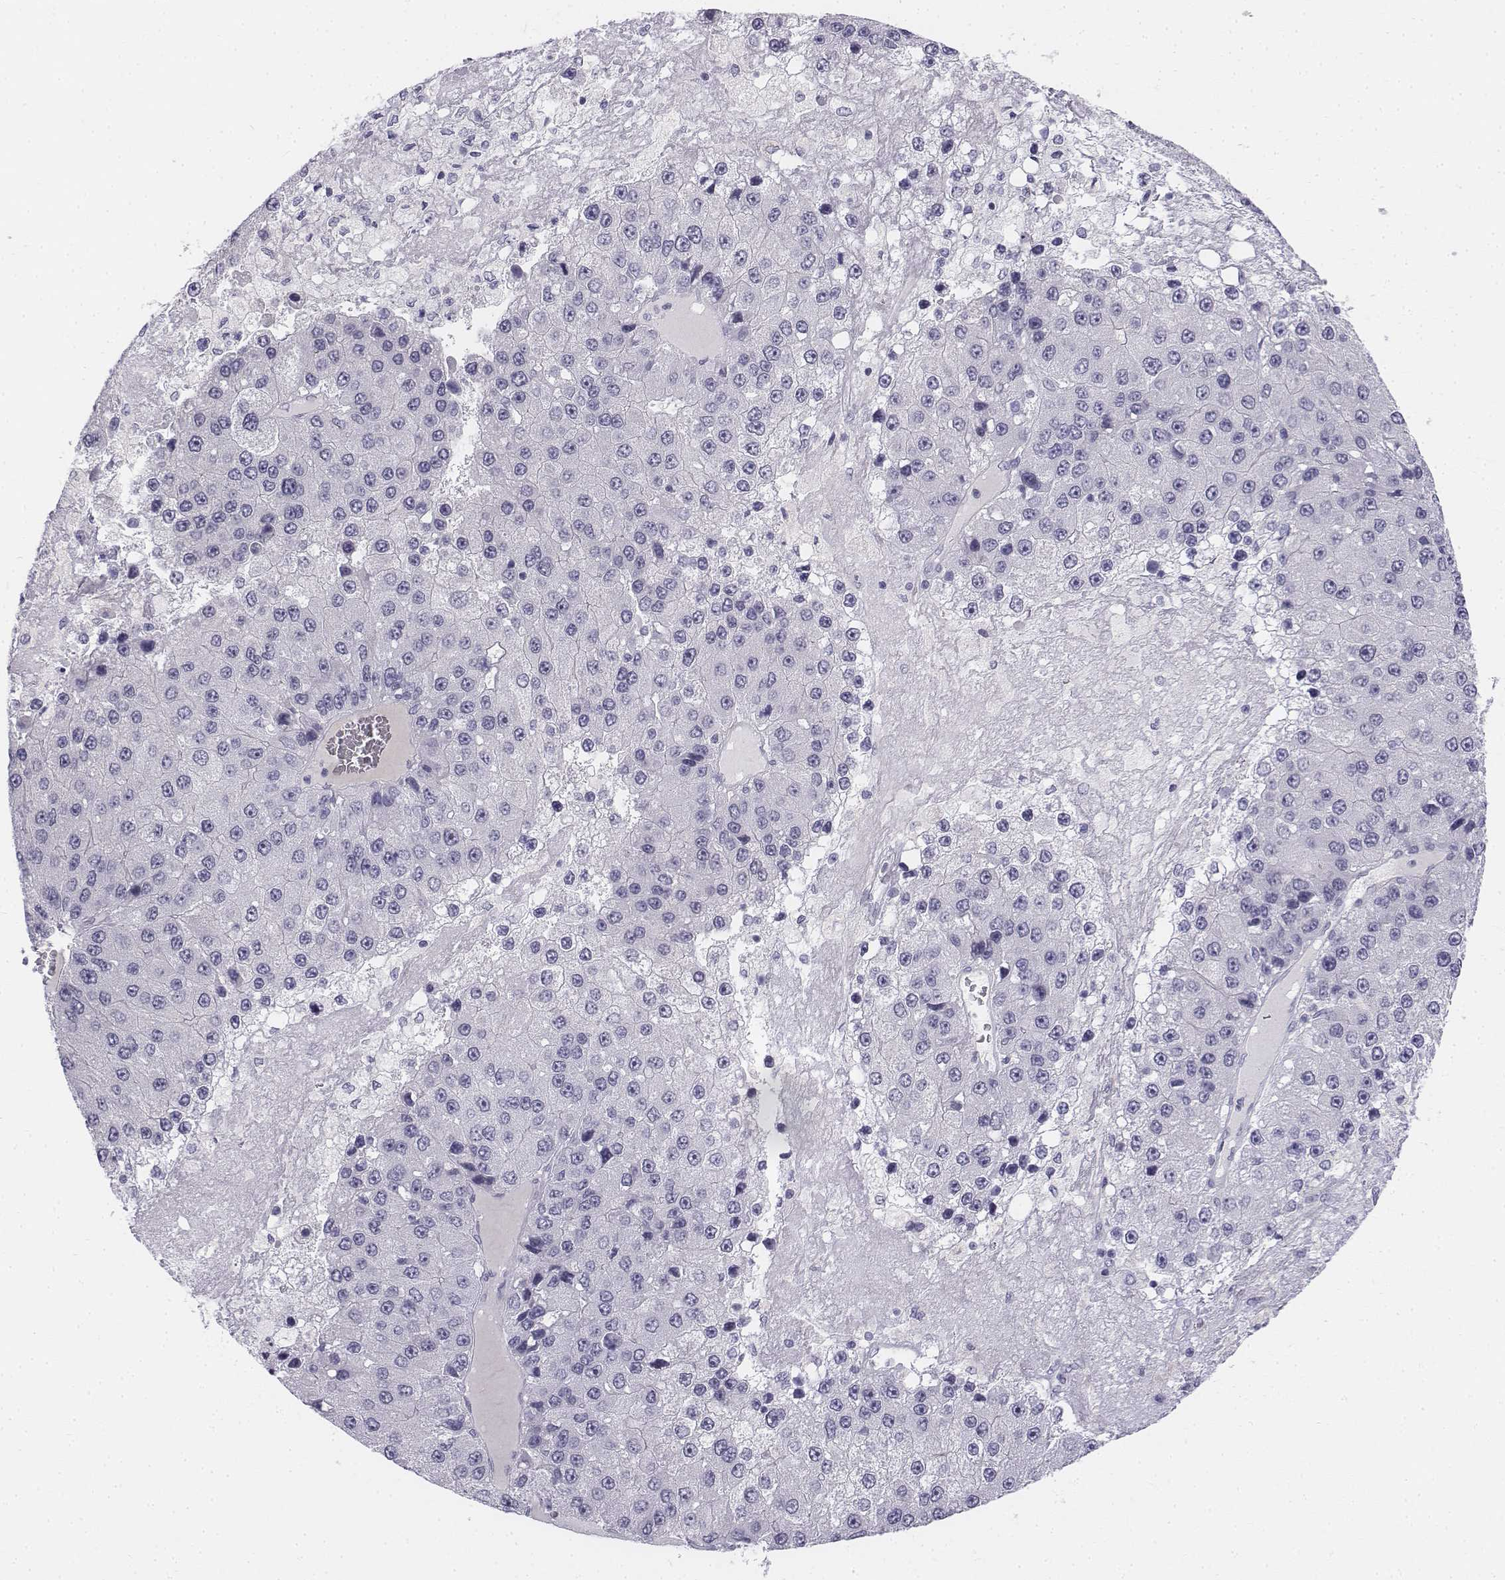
{"staining": {"intensity": "negative", "quantity": "none", "location": "none"}, "tissue": "liver cancer", "cell_type": "Tumor cells", "image_type": "cancer", "snomed": [{"axis": "morphology", "description": "Carcinoma, Hepatocellular, NOS"}, {"axis": "topography", "description": "Liver"}], "caption": "Tumor cells are negative for brown protein staining in liver hepatocellular carcinoma.", "gene": "TH", "patient": {"sex": "female", "age": 73}}